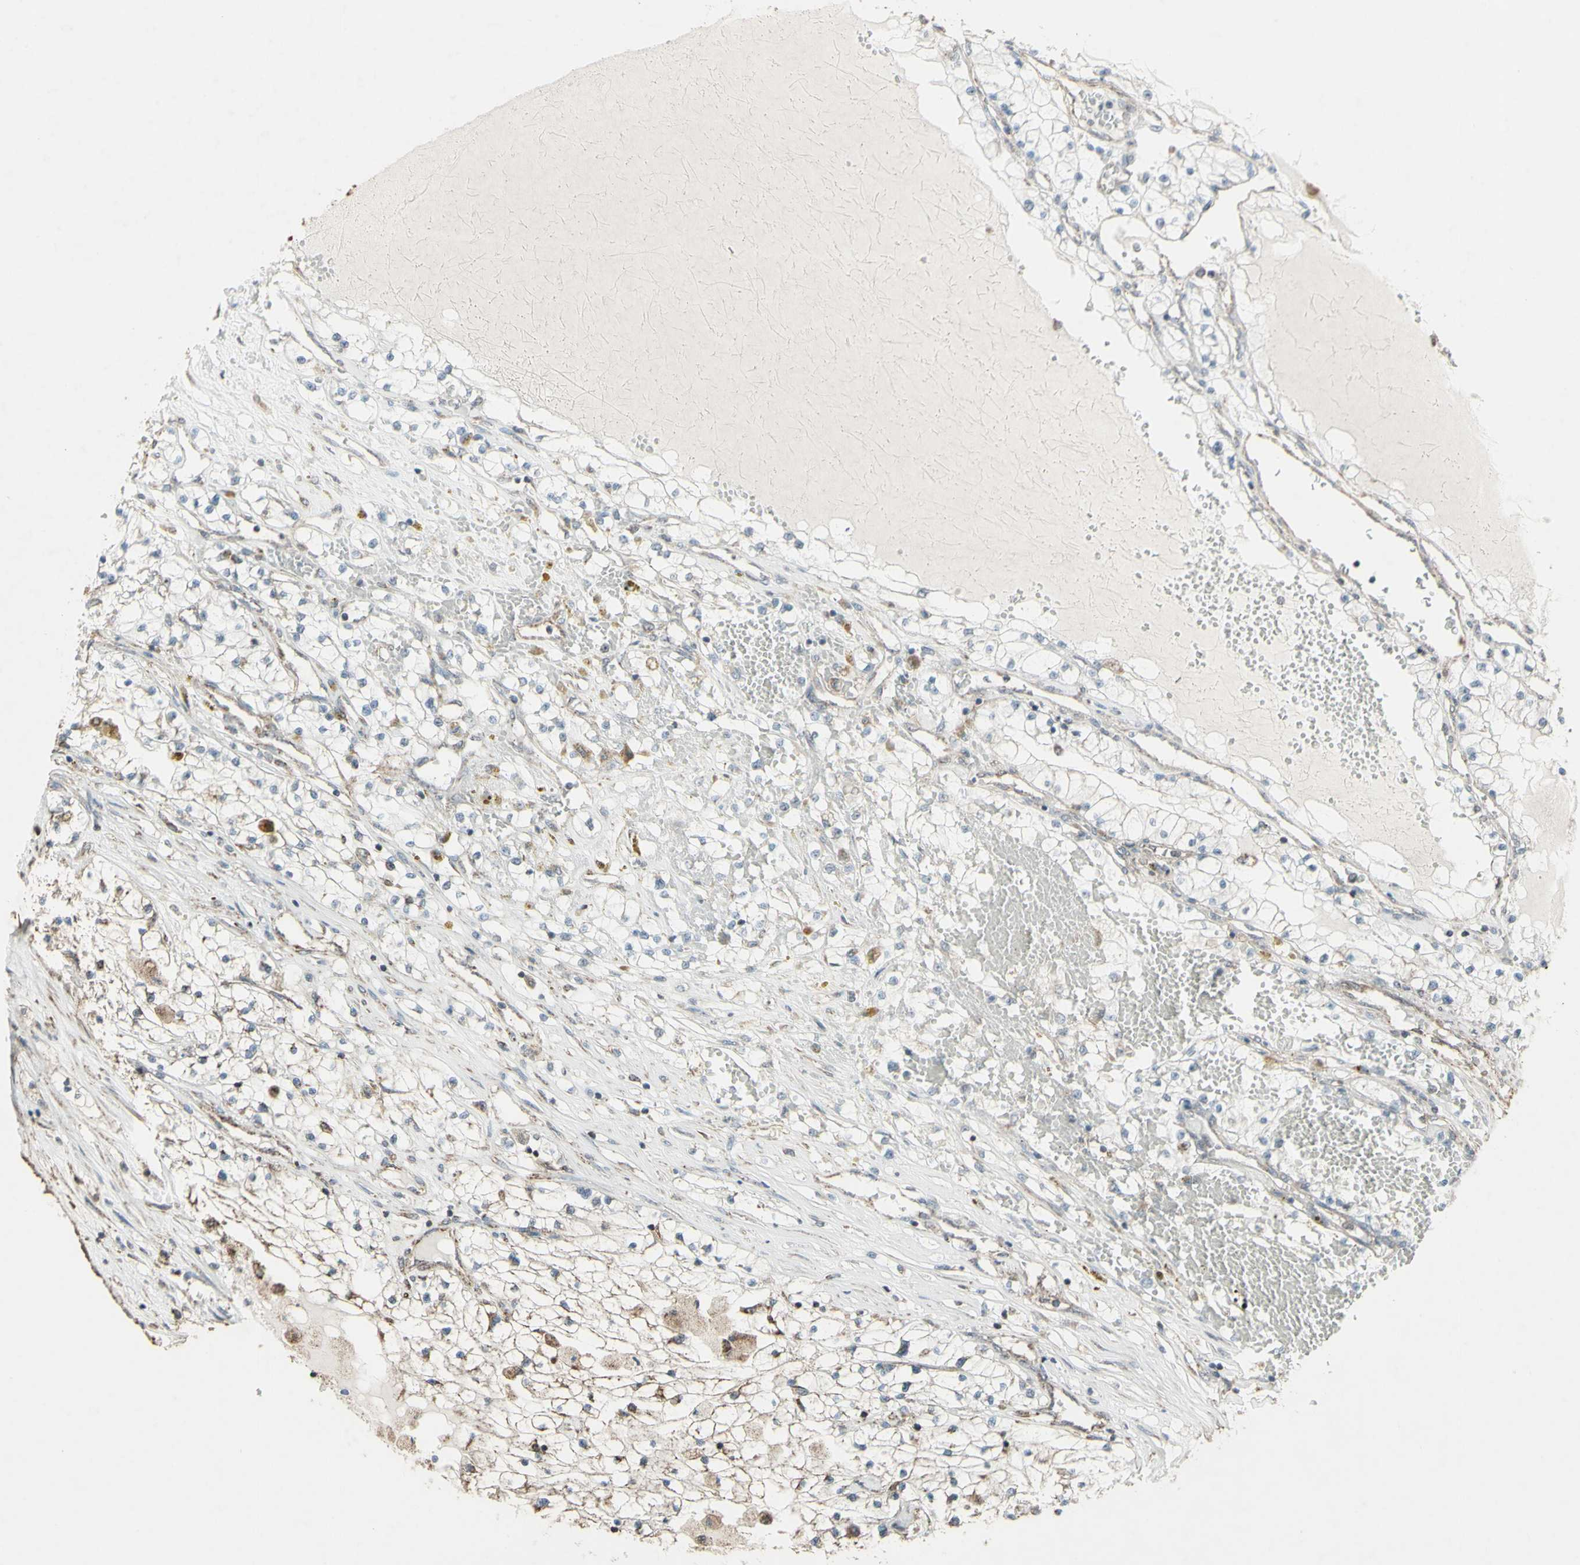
{"staining": {"intensity": "negative", "quantity": "none", "location": "none"}, "tissue": "renal cancer", "cell_type": "Tumor cells", "image_type": "cancer", "snomed": [{"axis": "morphology", "description": "Adenocarcinoma, NOS"}, {"axis": "topography", "description": "Kidney"}], "caption": "A micrograph of human adenocarcinoma (renal) is negative for staining in tumor cells.", "gene": "FXYD3", "patient": {"sex": "male", "age": 68}}